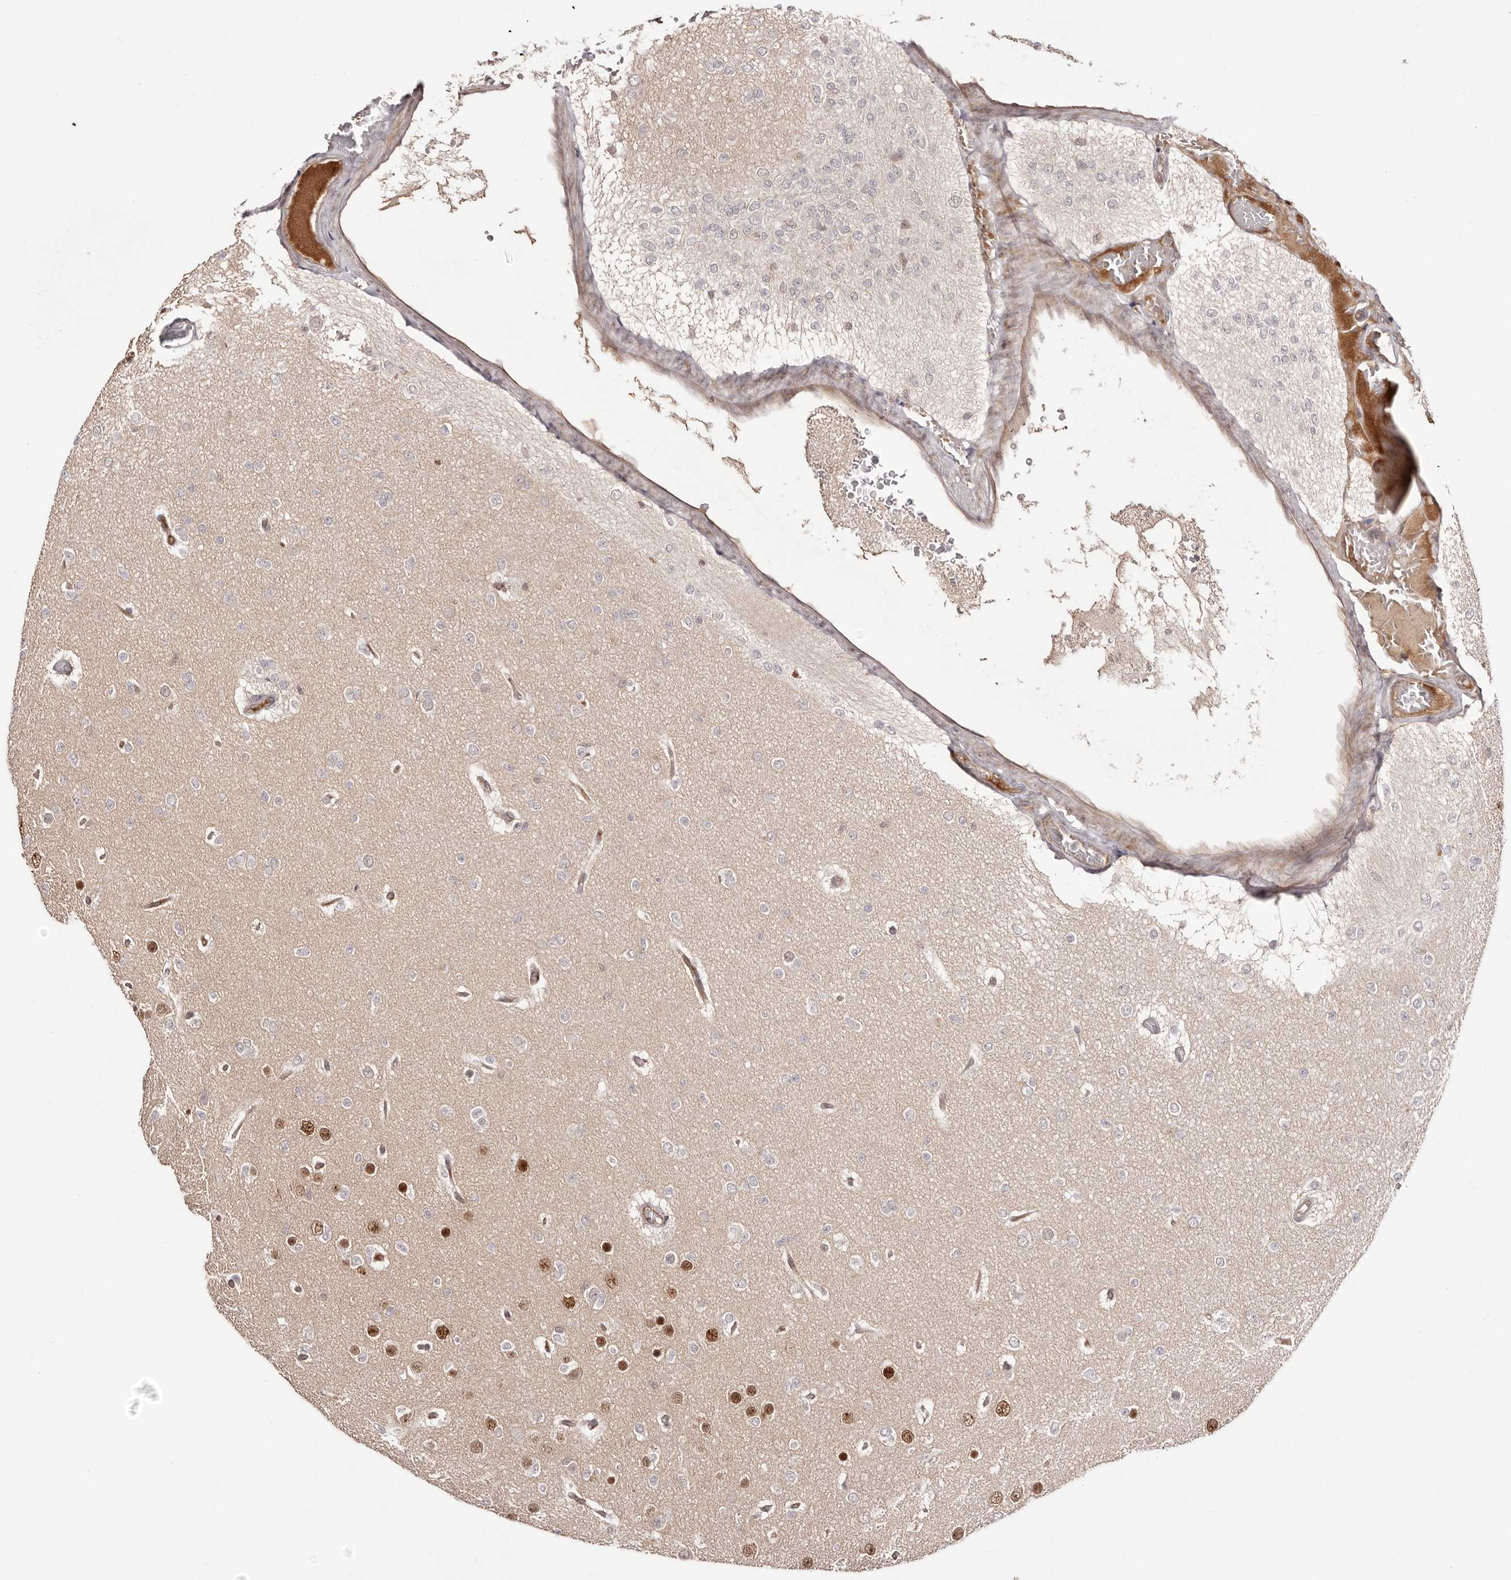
{"staining": {"intensity": "moderate", "quantity": "25%-75%", "location": "nuclear"}, "tissue": "glioma", "cell_type": "Tumor cells", "image_type": "cancer", "snomed": [{"axis": "morphology", "description": "Glioma, malignant, Low grade"}, {"axis": "topography", "description": "Brain"}], "caption": "Immunohistochemistry photomicrograph of malignant glioma (low-grade) stained for a protein (brown), which reveals medium levels of moderate nuclear staining in about 25%-75% of tumor cells.", "gene": "EGR3", "patient": {"sex": "female", "age": 22}}